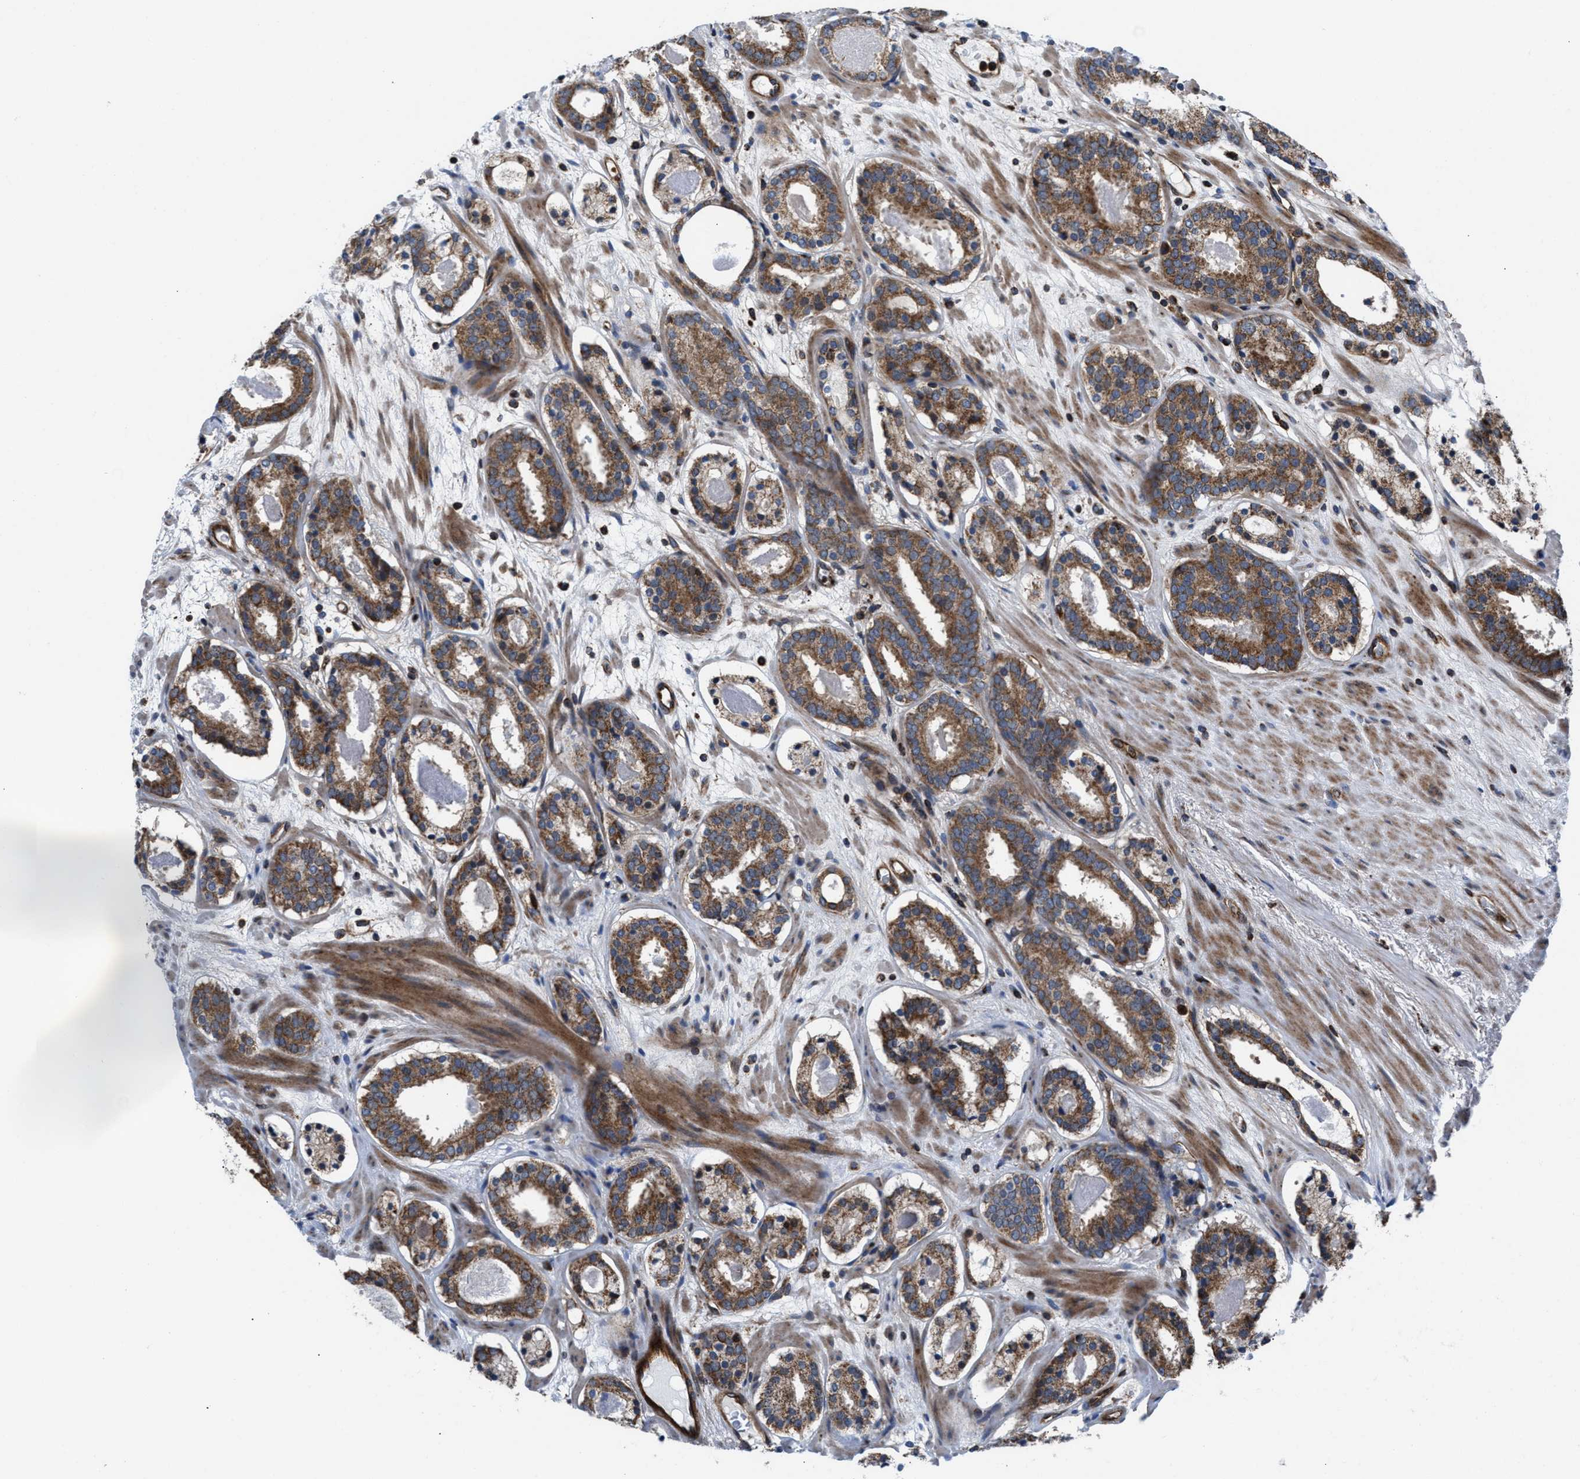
{"staining": {"intensity": "moderate", "quantity": ">75%", "location": "cytoplasmic/membranous"}, "tissue": "prostate cancer", "cell_type": "Tumor cells", "image_type": "cancer", "snomed": [{"axis": "morphology", "description": "Adenocarcinoma, Low grade"}, {"axis": "topography", "description": "Prostate"}], "caption": "High-magnification brightfield microscopy of adenocarcinoma (low-grade) (prostate) stained with DAB (brown) and counterstained with hematoxylin (blue). tumor cells exhibit moderate cytoplasmic/membranous staining is present in about>75% of cells.", "gene": "PRR15L", "patient": {"sex": "male", "age": 69}}